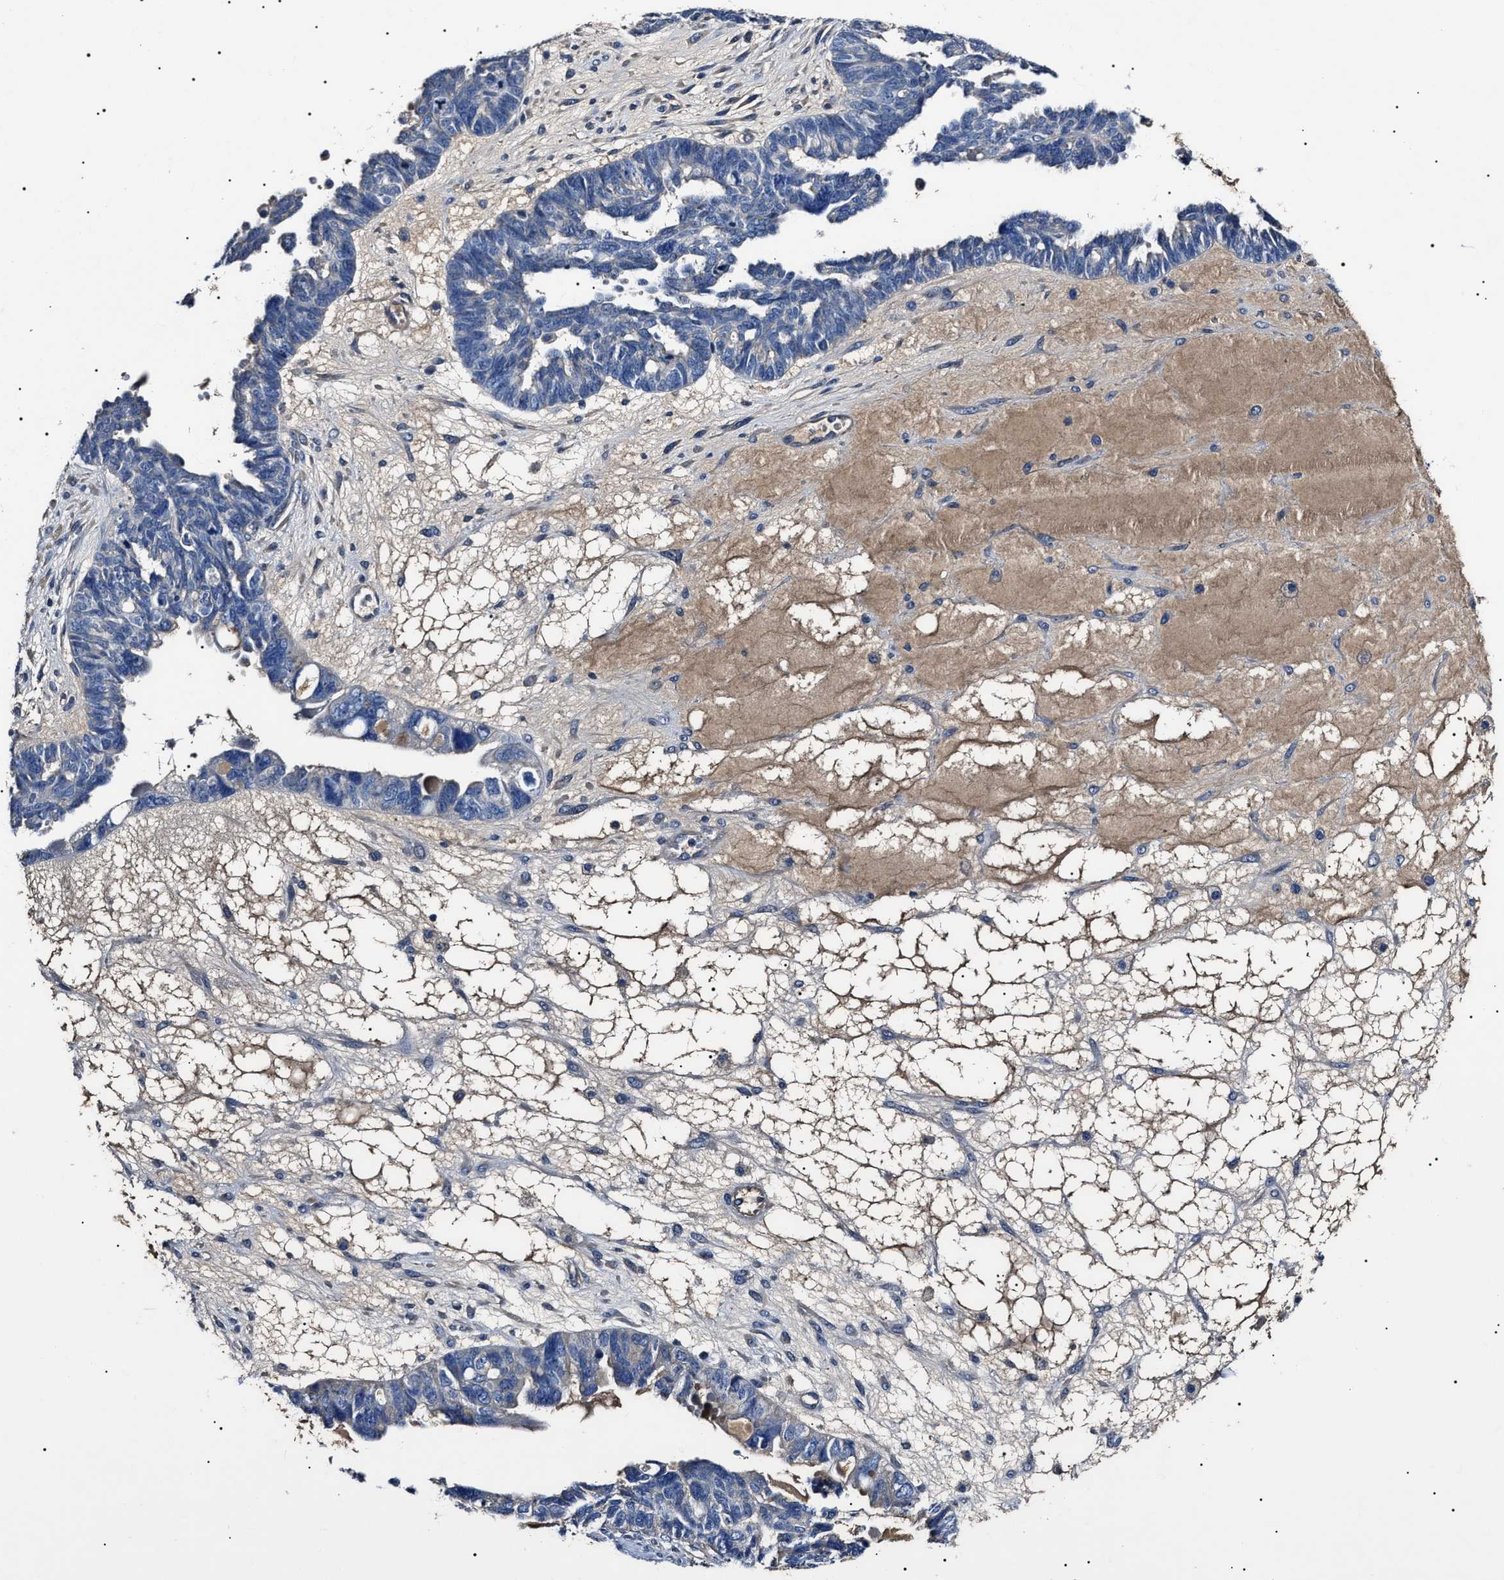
{"staining": {"intensity": "negative", "quantity": "none", "location": "none"}, "tissue": "ovarian cancer", "cell_type": "Tumor cells", "image_type": "cancer", "snomed": [{"axis": "morphology", "description": "Cystadenocarcinoma, serous, NOS"}, {"axis": "topography", "description": "Ovary"}], "caption": "Immunohistochemical staining of human ovarian cancer exhibits no significant staining in tumor cells.", "gene": "KLHL42", "patient": {"sex": "female", "age": 79}}